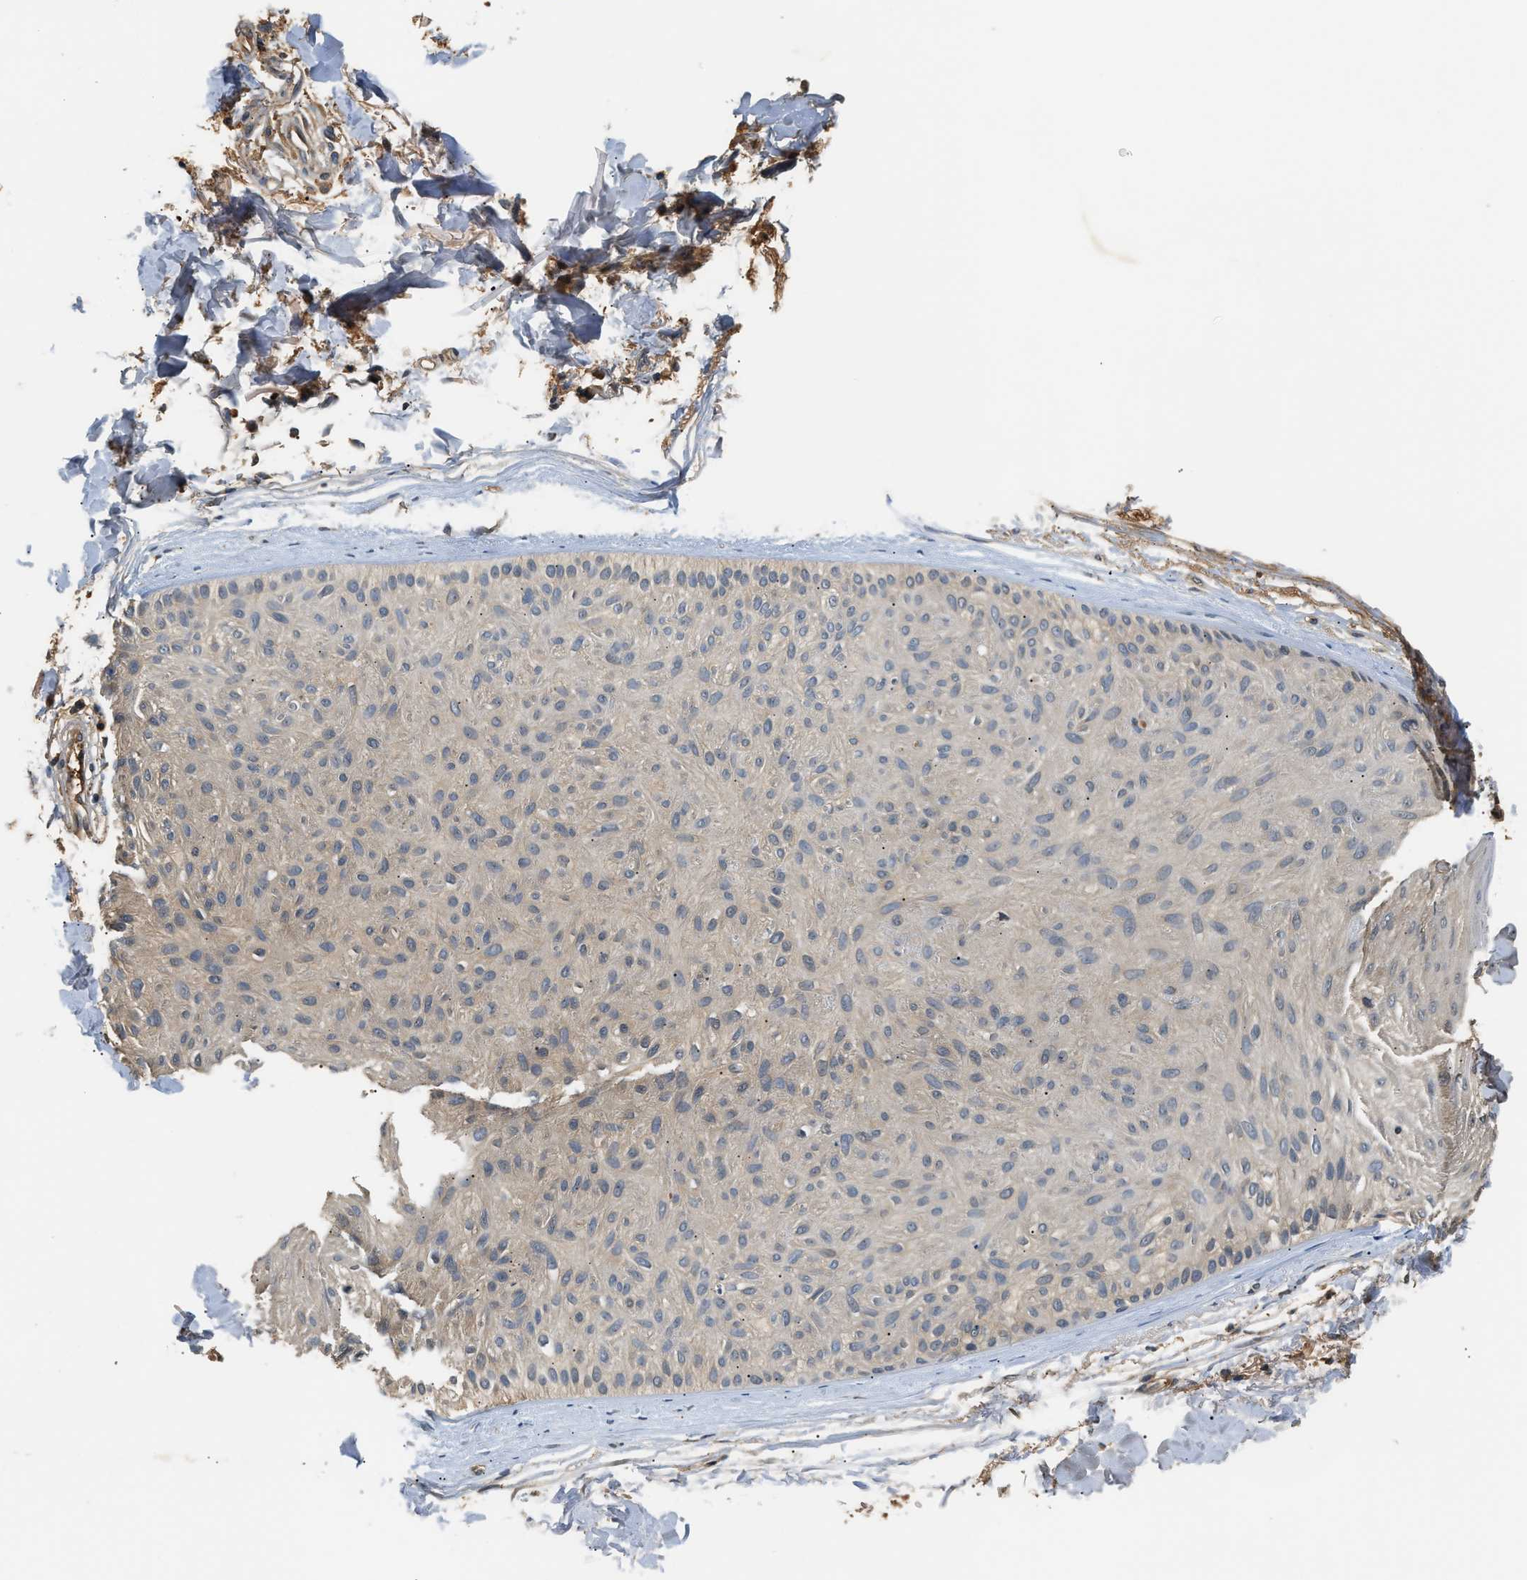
{"staining": {"intensity": "negative", "quantity": "none", "location": "none"}, "tissue": "skin cancer", "cell_type": "Tumor cells", "image_type": "cancer", "snomed": [{"axis": "morphology", "description": "Basal cell carcinoma"}, {"axis": "topography", "description": "Skin"}], "caption": "Immunohistochemical staining of human skin cancer demonstrates no significant positivity in tumor cells.", "gene": "GPI", "patient": {"sex": "male", "age": 60}}